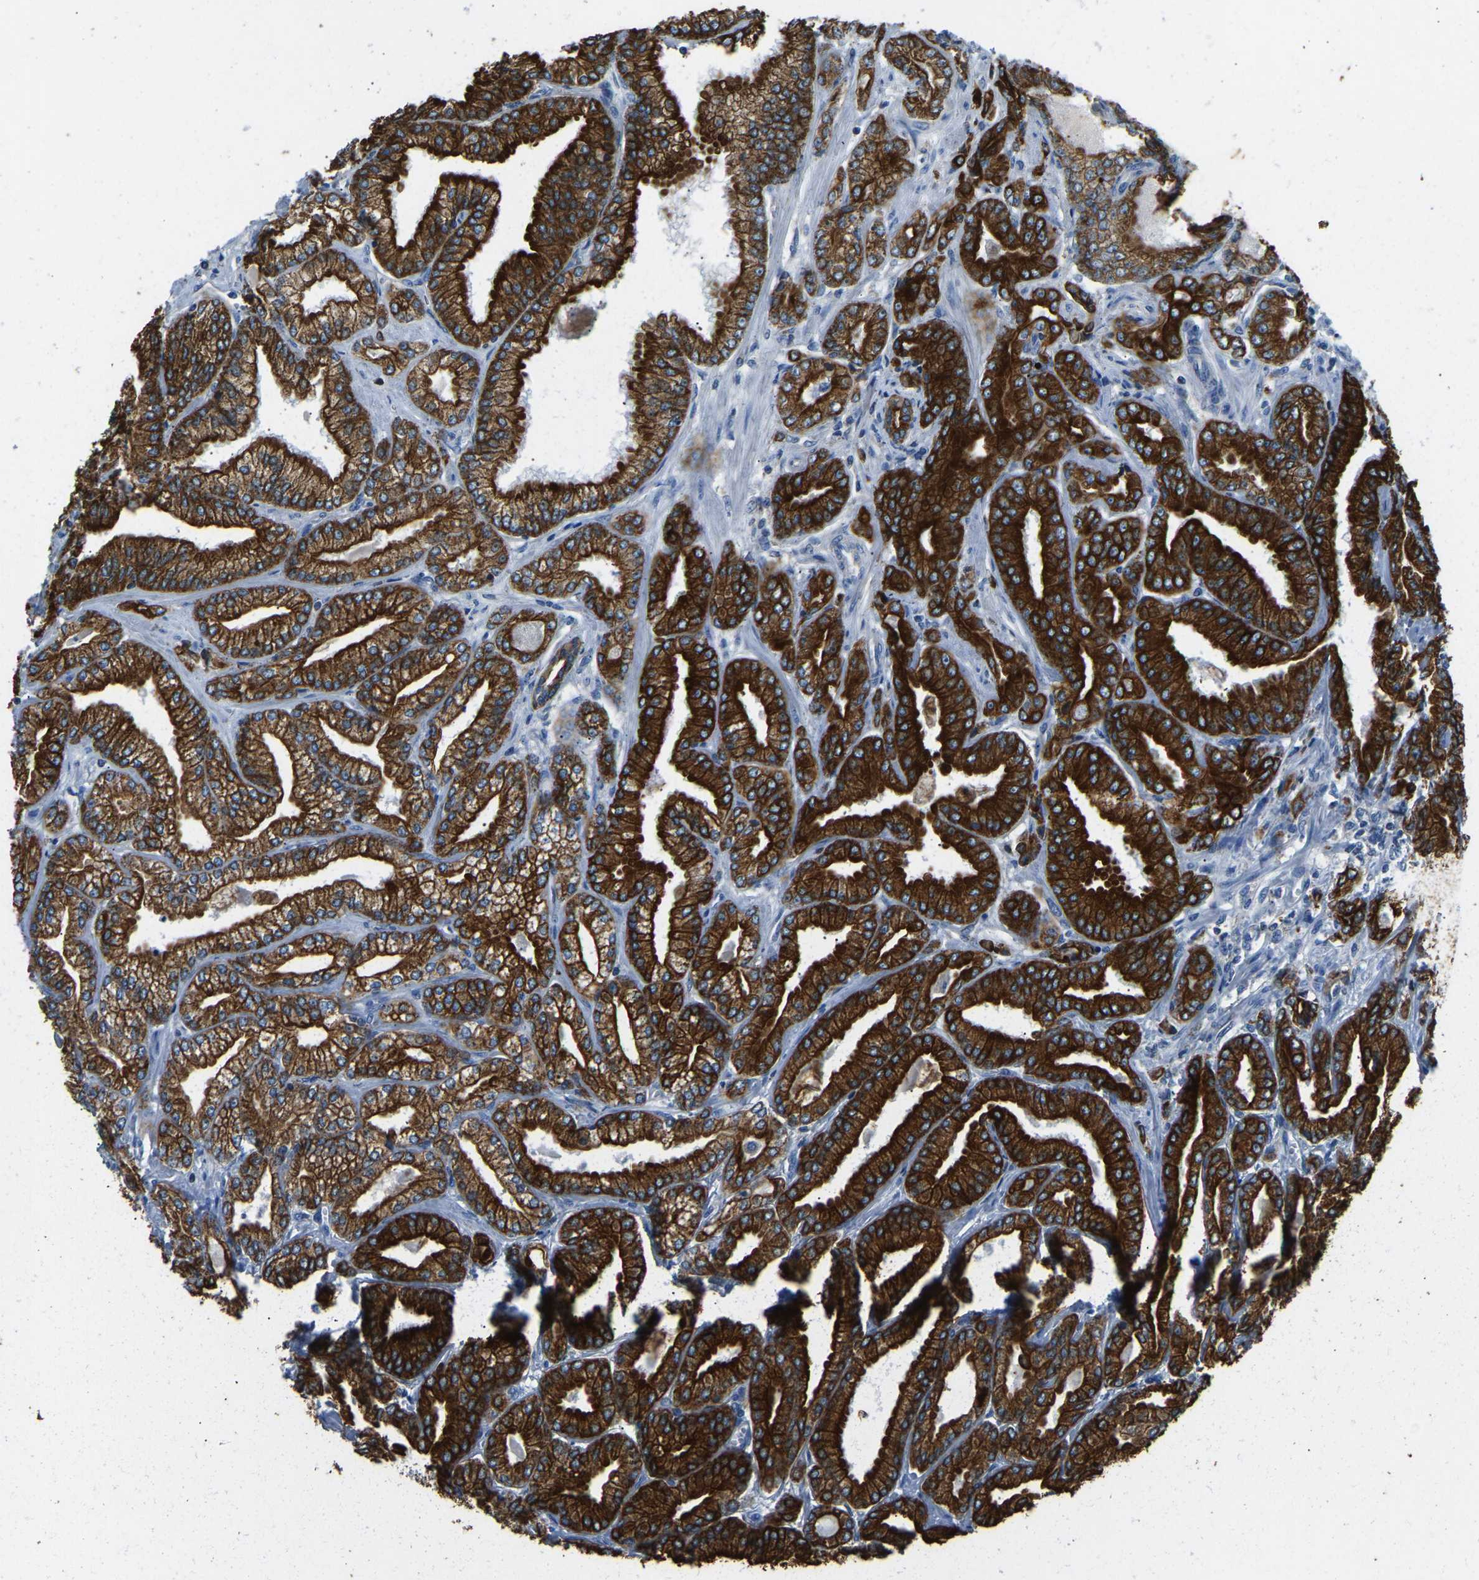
{"staining": {"intensity": "strong", "quantity": ">75%", "location": "cytoplasmic/membranous"}, "tissue": "prostate cancer", "cell_type": "Tumor cells", "image_type": "cancer", "snomed": [{"axis": "morphology", "description": "Adenocarcinoma, Low grade"}, {"axis": "topography", "description": "Prostate"}], "caption": "Human prostate cancer stained for a protein (brown) demonstrates strong cytoplasmic/membranous positive staining in about >75% of tumor cells.", "gene": "ZNF200", "patient": {"sex": "male", "age": 52}}